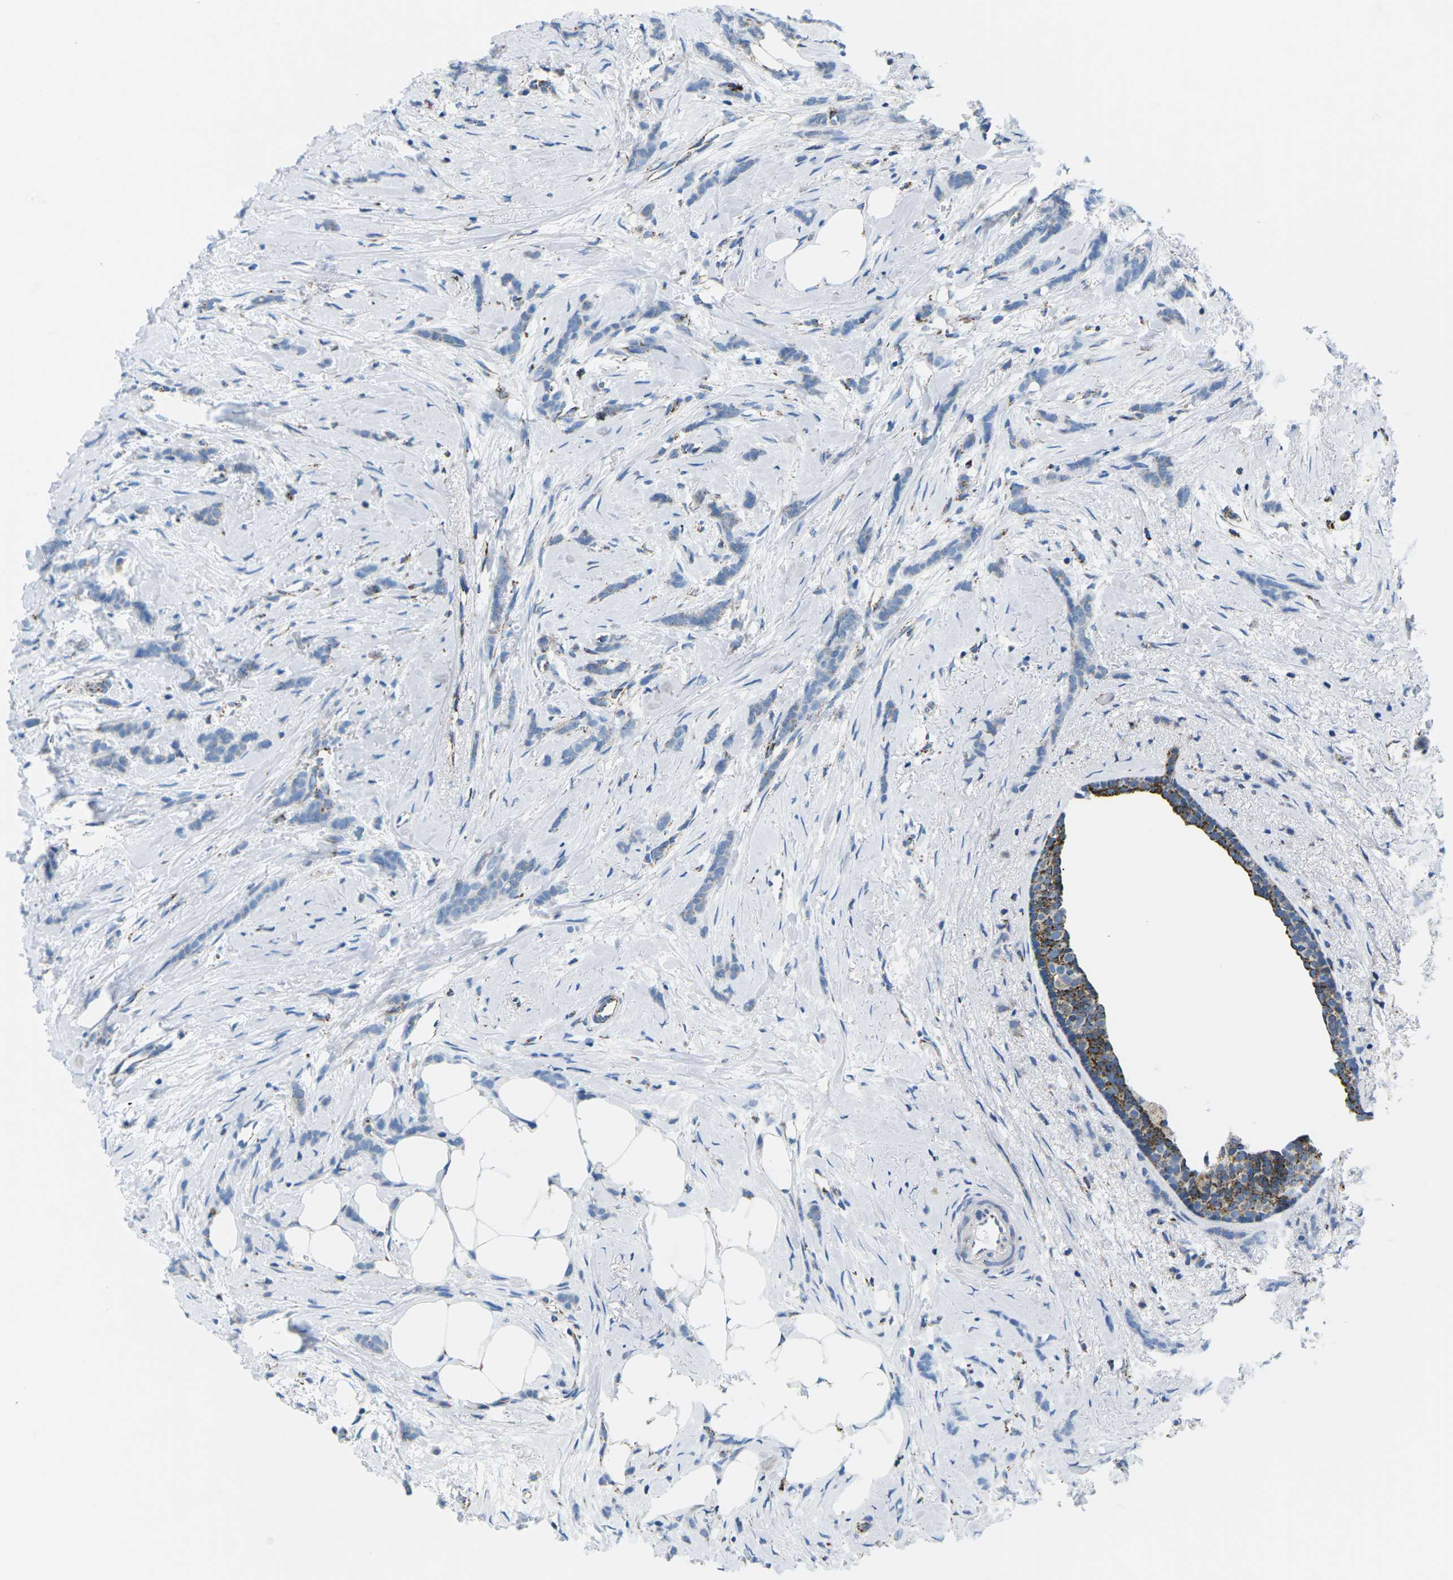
{"staining": {"intensity": "negative", "quantity": "none", "location": "none"}, "tissue": "breast cancer", "cell_type": "Tumor cells", "image_type": "cancer", "snomed": [{"axis": "morphology", "description": "Lobular carcinoma, in situ"}, {"axis": "morphology", "description": "Lobular carcinoma"}, {"axis": "topography", "description": "Breast"}], "caption": "Tumor cells are negative for protein expression in human breast lobular carcinoma in situ. The staining is performed using DAB brown chromogen with nuclei counter-stained in using hematoxylin.", "gene": "COX6C", "patient": {"sex": "female", "age": 41}}